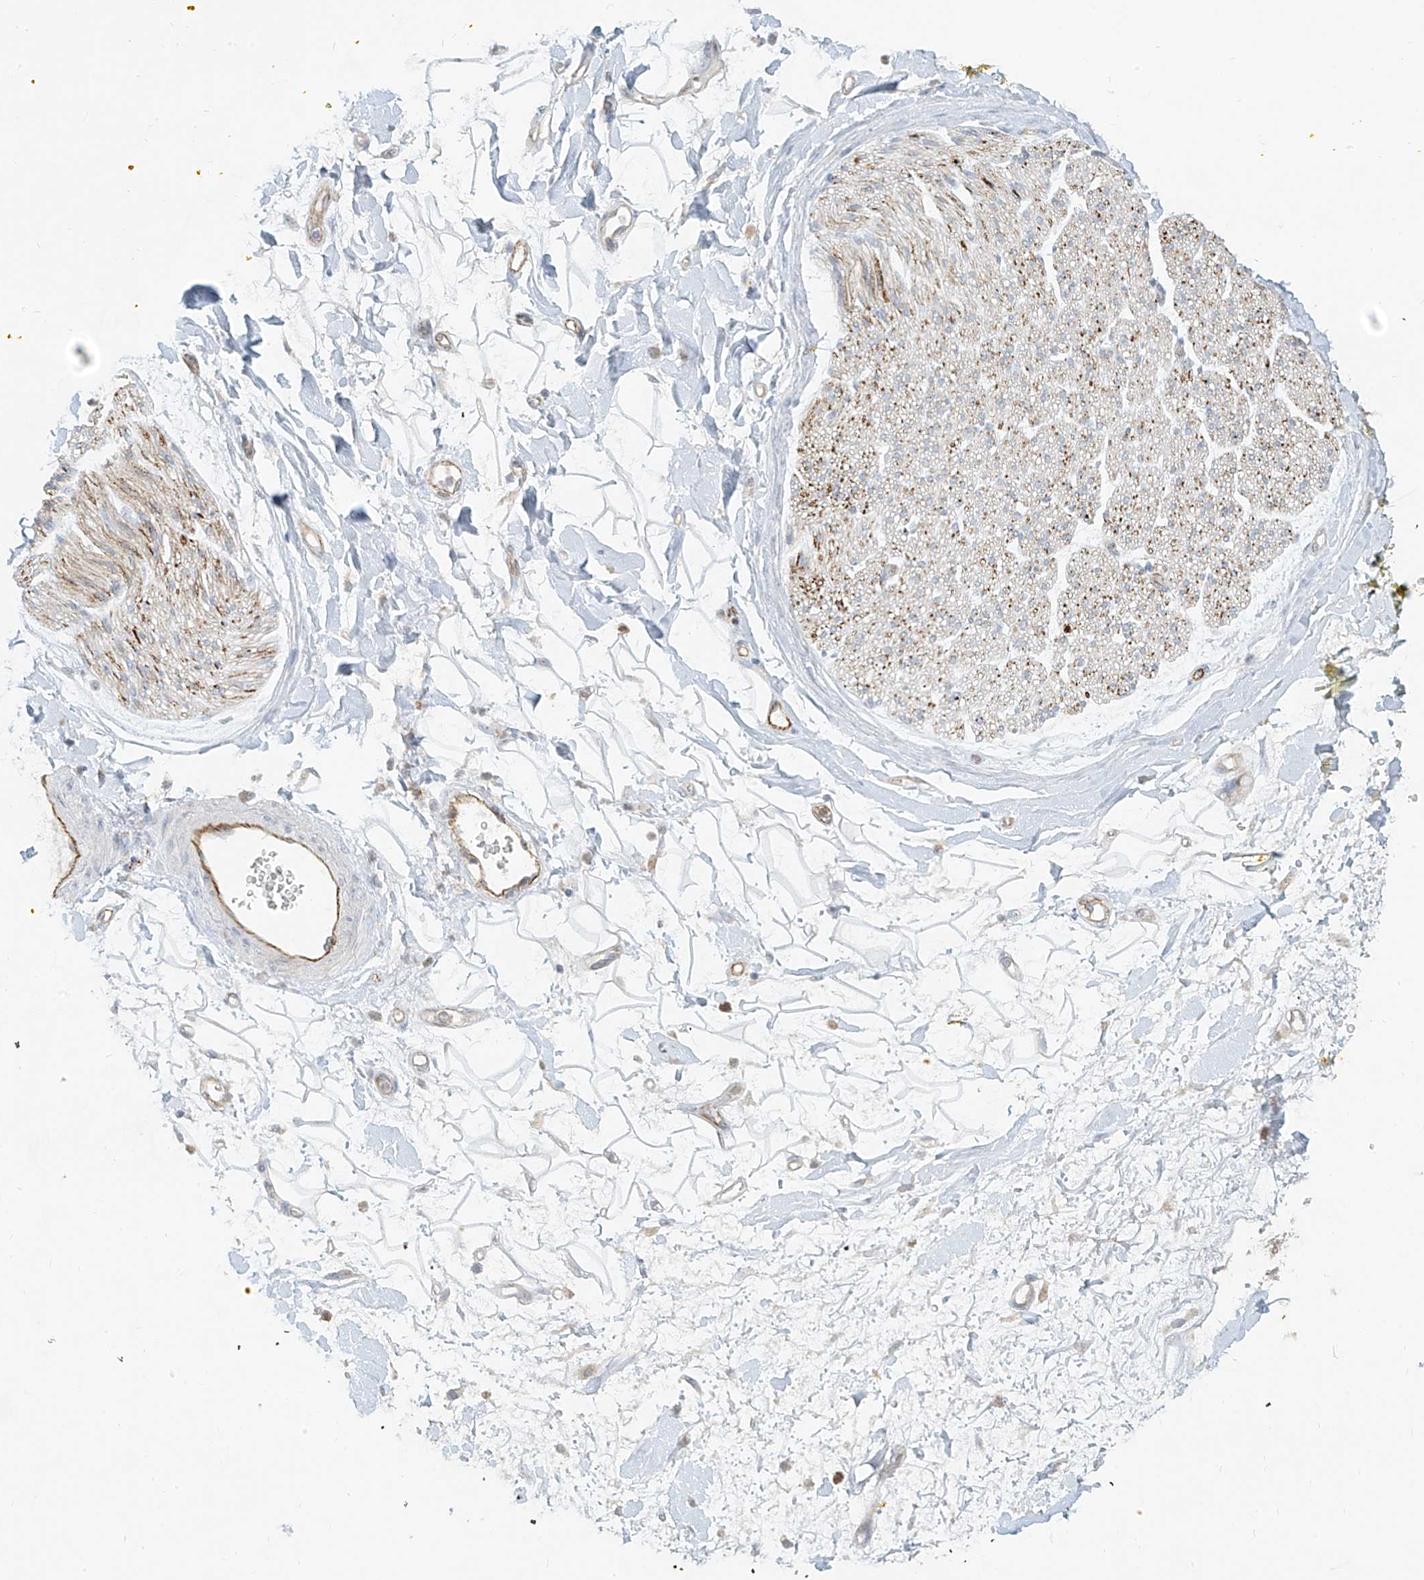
{"staining": {"intensity": "negative", "quantity": "none", "location": "none"}, "tissue": "adipose tissue", "cell_type": "Adipocytes", "image_type": "normal", "snomed": [{"axis": "morphology", "description": "Normal tissue, NOS"}, {"axis": "morphology", "description": "Adenocarcinoma, NOS"}, {"axis": "topography", "description": "Pancreas"}, {"axis": "topography", "description": "Peripheral nerve tissue"}], "caption": "Adipocytes show no significant protein expression in normal adipose tissue. (DAB immunohistochemistry (IHC), high magnification).", "gene": "C2orf42", "patient": {"sex": "male", "age": 59}}